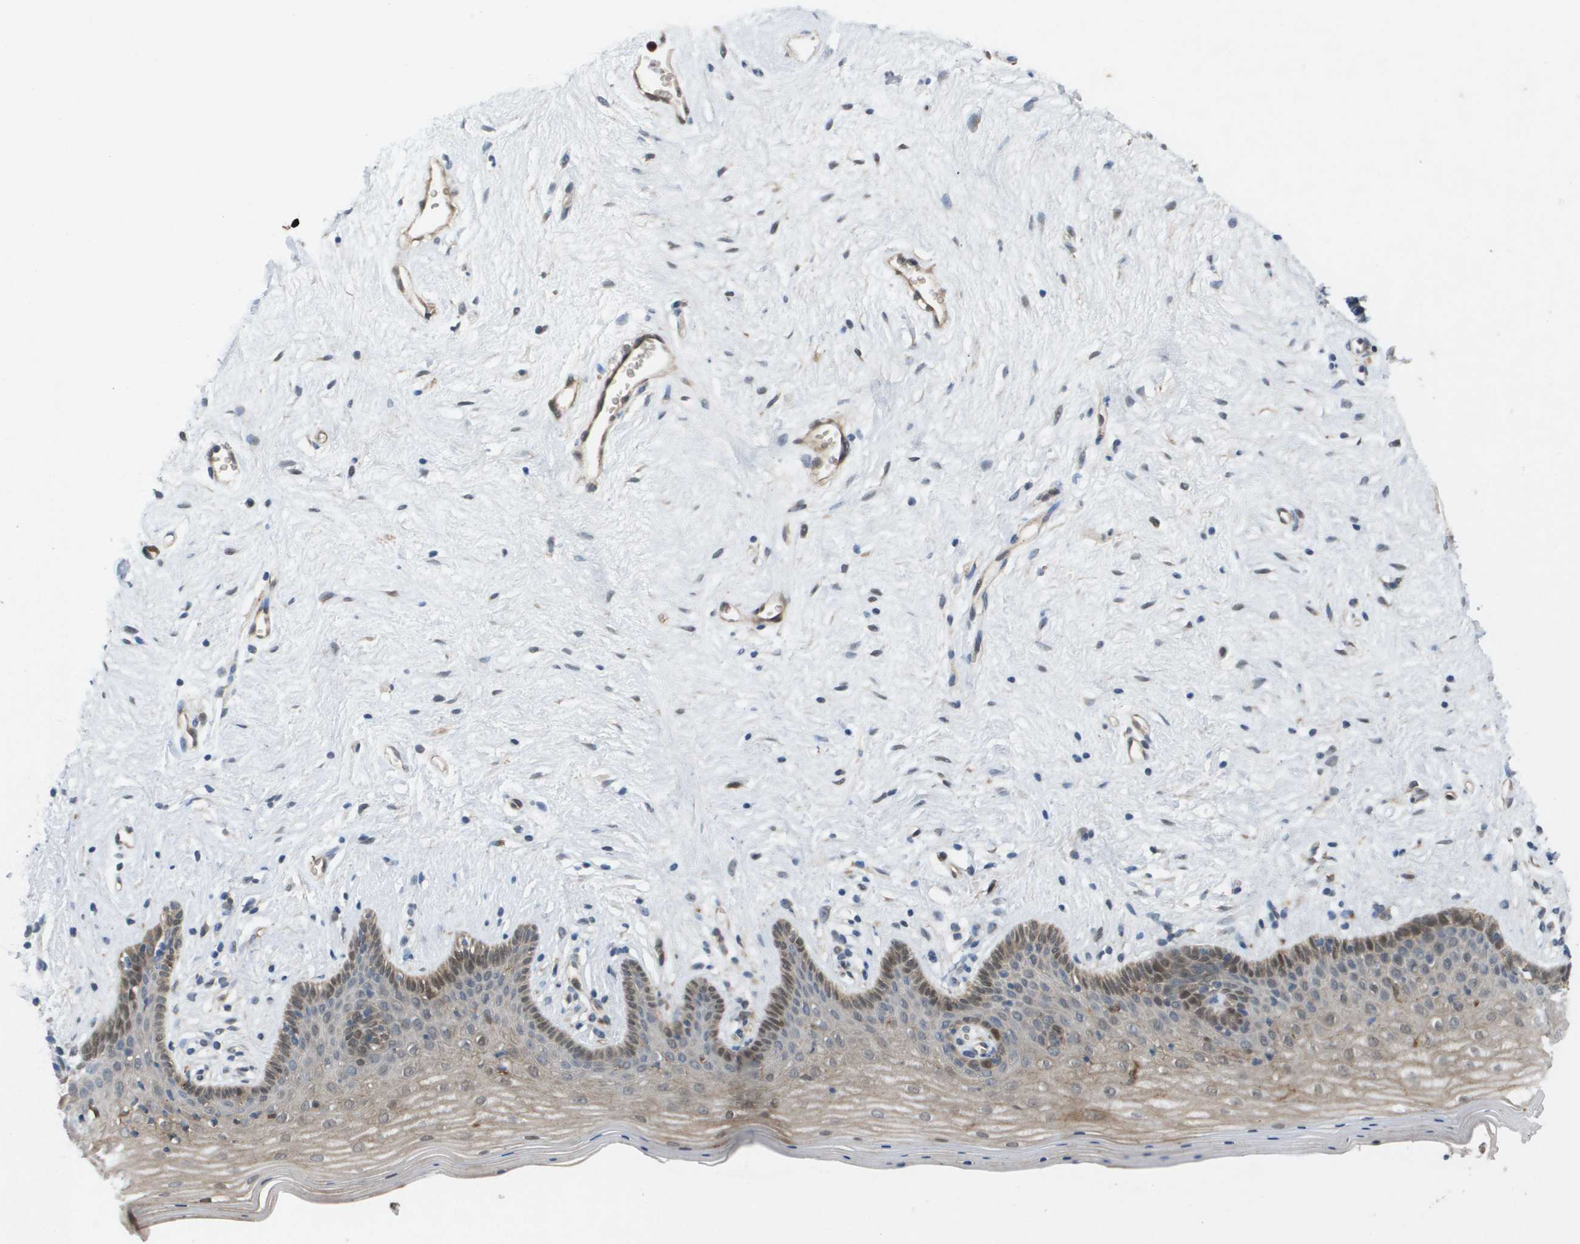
{"staining": {"intensity": "moderate", "quantity": "25%-75%", "location": "cytoplasmic/membranous"}, "tissue": "vagina", "cell_type": "Squamous epithelial cells", "image_type": "normal", "snomed": [{"axis": "morphology", "description": "Normal tissue, NOS"}, {"axis": "topography", "description": "Vagina"}], "caption": "DAB immunohistochemical staining of normal vagina shows moderate cytoplasmic/membranous protein expression in approximately 25%-75% of squamous epithelial cells.", "gene": "PALD1", "patient": {"sex": "female", "age": 44}}